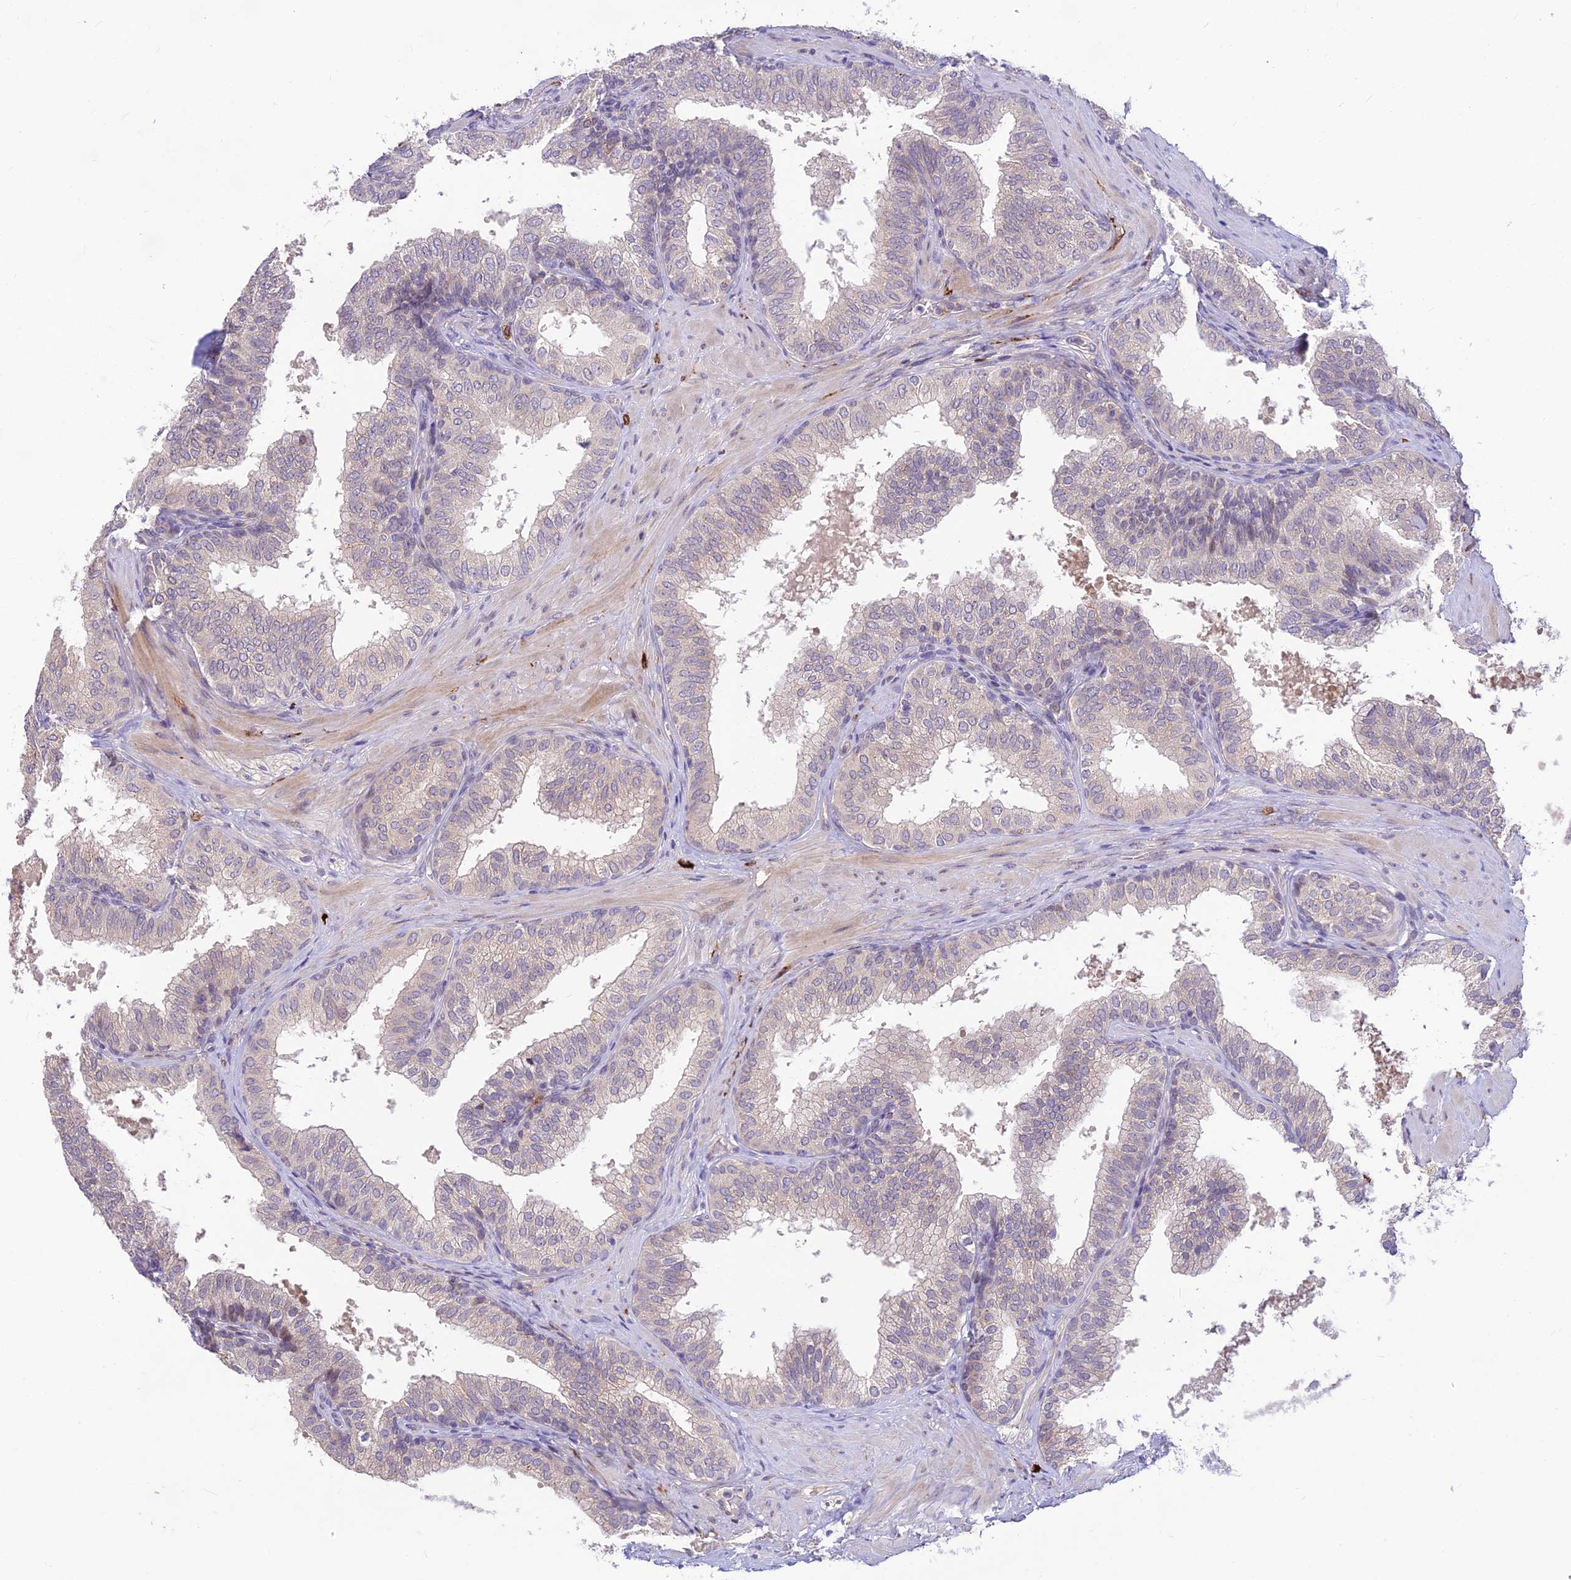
{"staining": {"intensity": "negative", "quantity": "none", "location": "none"}, "tissue": "prostate", "cell_type": "Glandular cells", "image_type": "normal", "snomed": [{"axis": "morphology", "description": "Normal tissue, NOS"}, {"axis": "topography", "description": "Prostate"}], "caption": "Glandular cells are negative for protein expression in normal human prostate. (DAB immunohistochemistry with hematoxylin counter stain).", "gene": "ASPDH", "patient": {"sex": "male", "age": 60}}